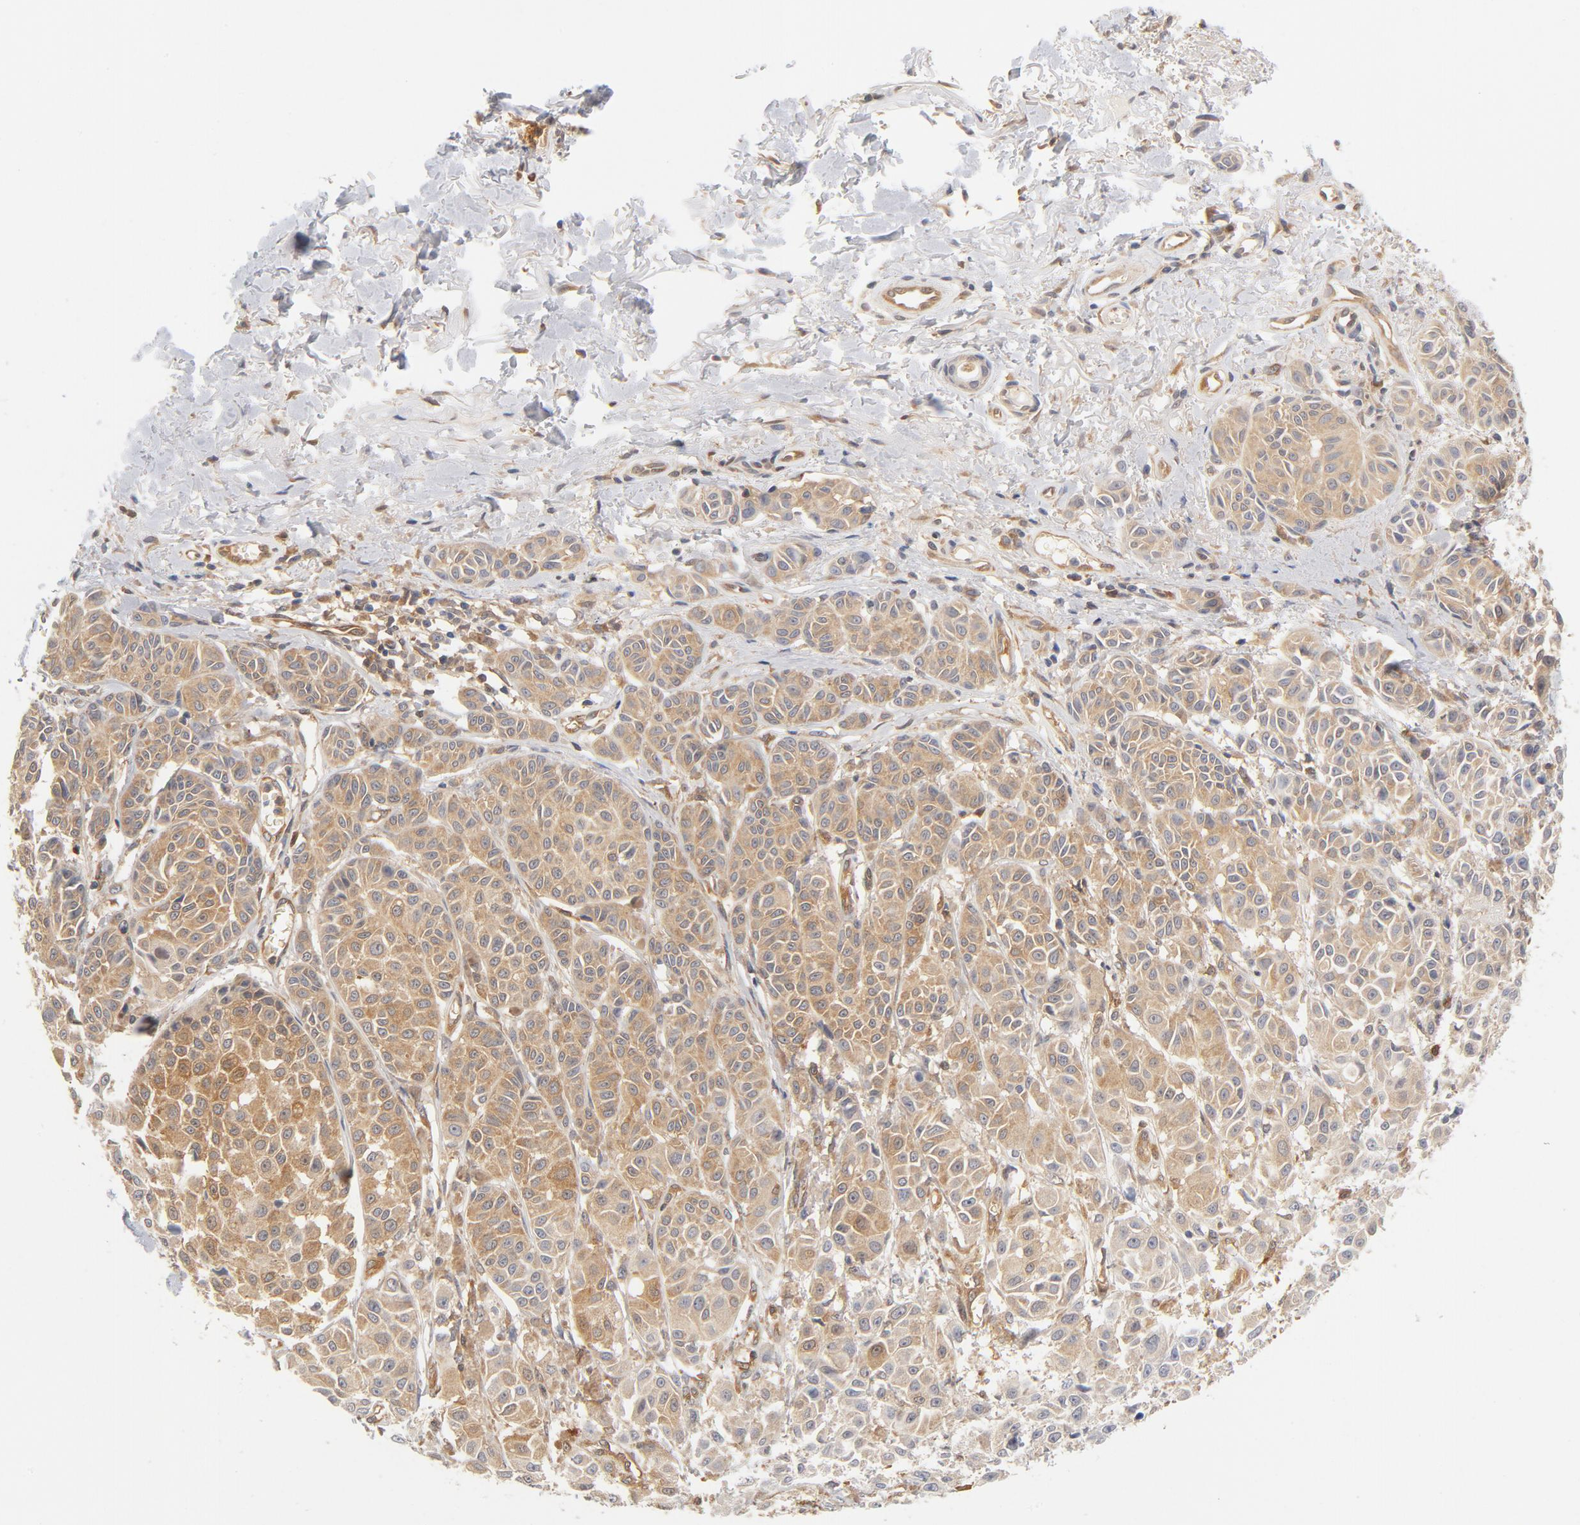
{"staining": {"intensity": "weak", "quantity": ">75%", "location": "cytoplasmic/membranous"}, "tissue": "melanoma", "cell_type": "Tumor cells", "image_type": "cancer", "snomed": [{"axis": "morphology", "description": "Malignant melanoma, NOS"}, {"axis": "topography", "description": "Skin"}], "caption": "Immunohistochemistry of malignant melanoma demonstrates low levels of weak cytoplasmic/membranous positivity in approximately >75% of tumor cells.", "gene": "ASMTL", "patient": {"sex": "male", "age": 76}}